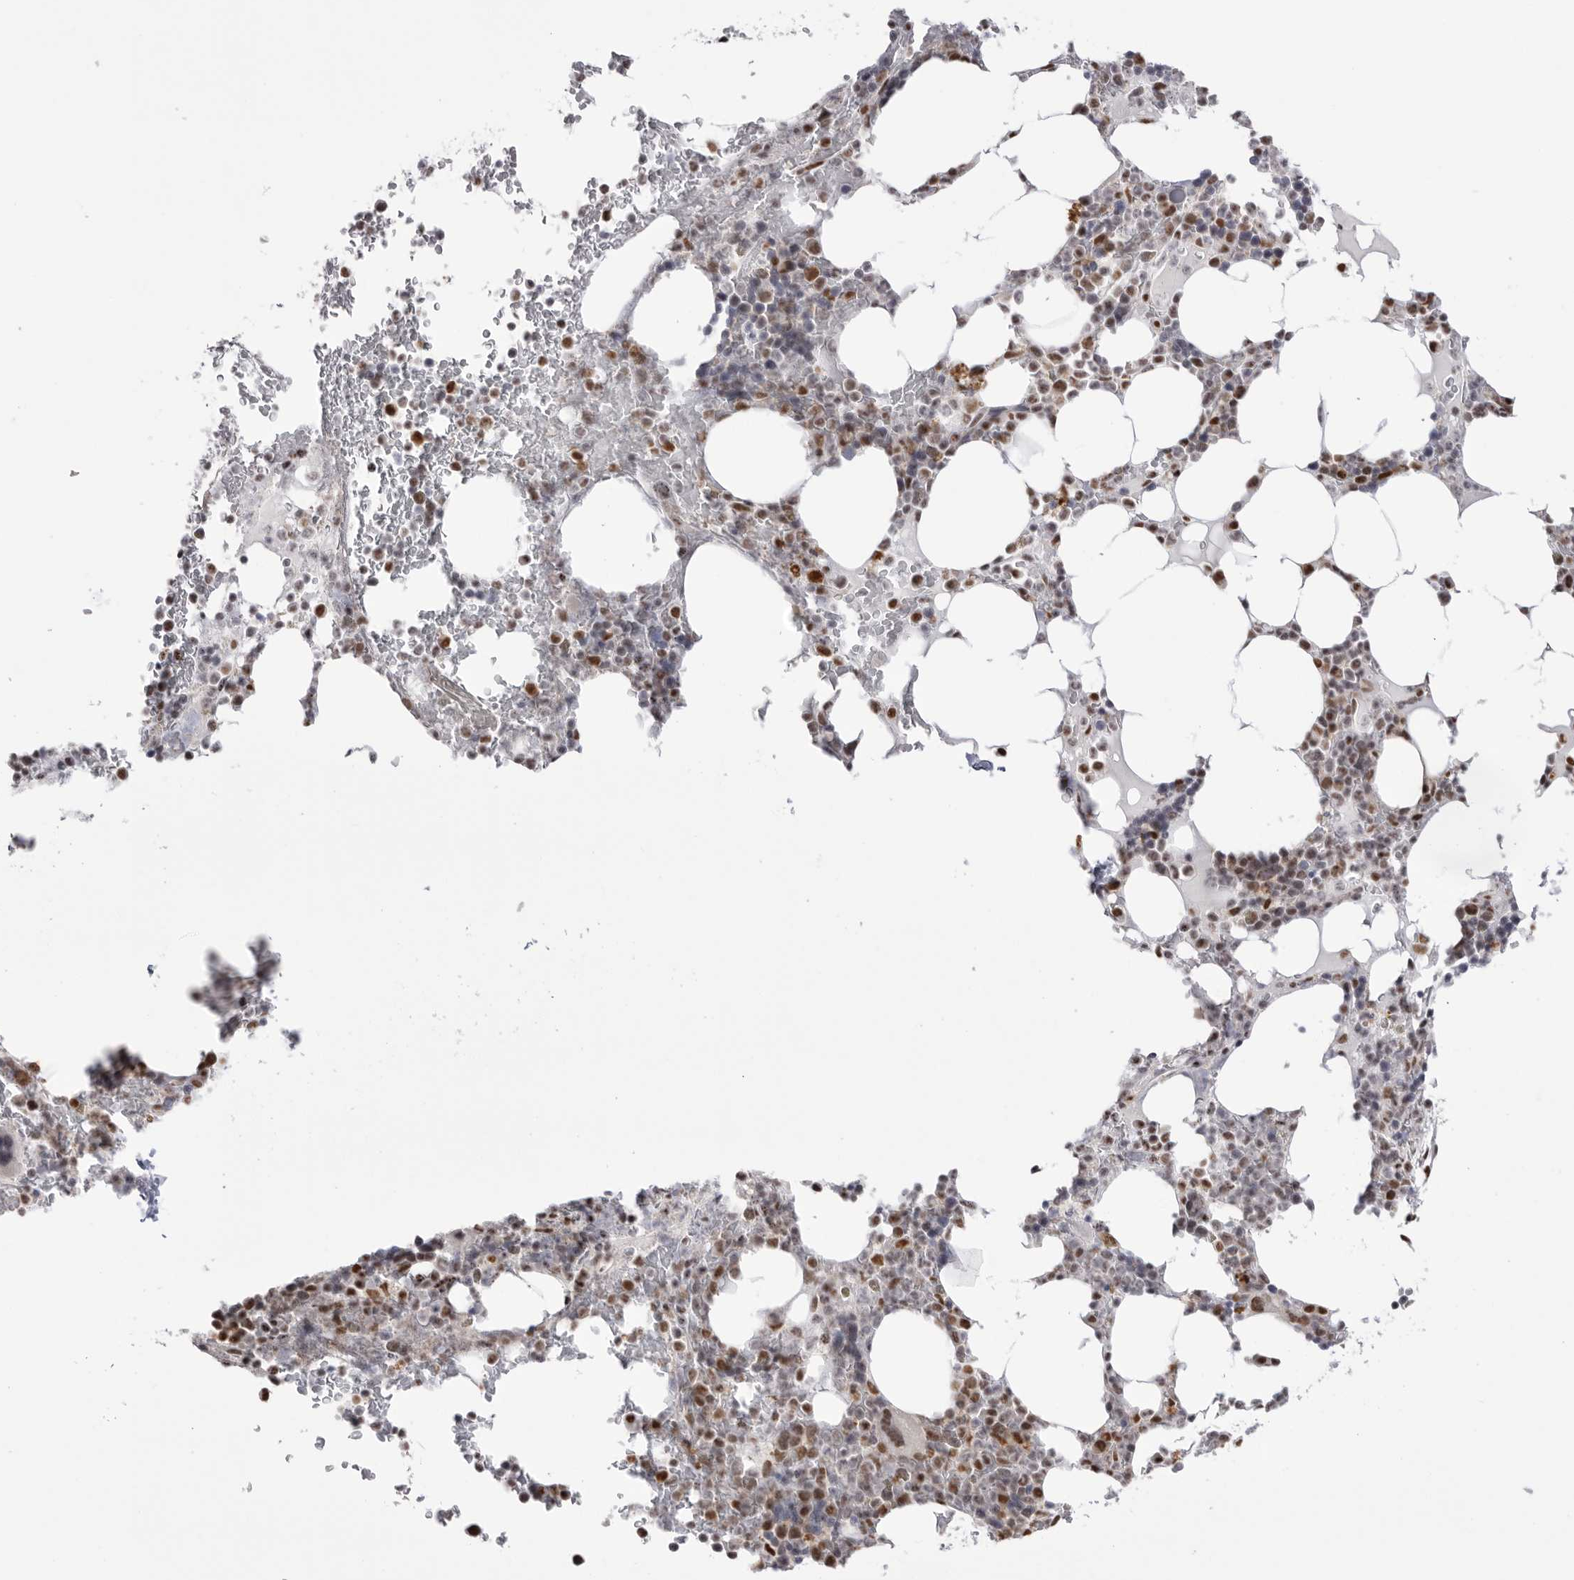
{"staining": {"intensity": "moderate", "quantity": "25%-75%", "location": "nuclear"}, "tissue": "bone marrow", "cell_type": "Hematopoietic cells", "image_type": "normal", "snomed": [{"axis": "morphology", "description": "Normal tissue, NOS"}, {"axis": "topography", "description": "Bone marrow"}], "caption": "Benign bone marrow reveals moderate nuclear expression in approximately 25%-75% of hematopoietic cells.", "gene": "BCLAF3", "patient": {"sex": "male", "age": 58}}